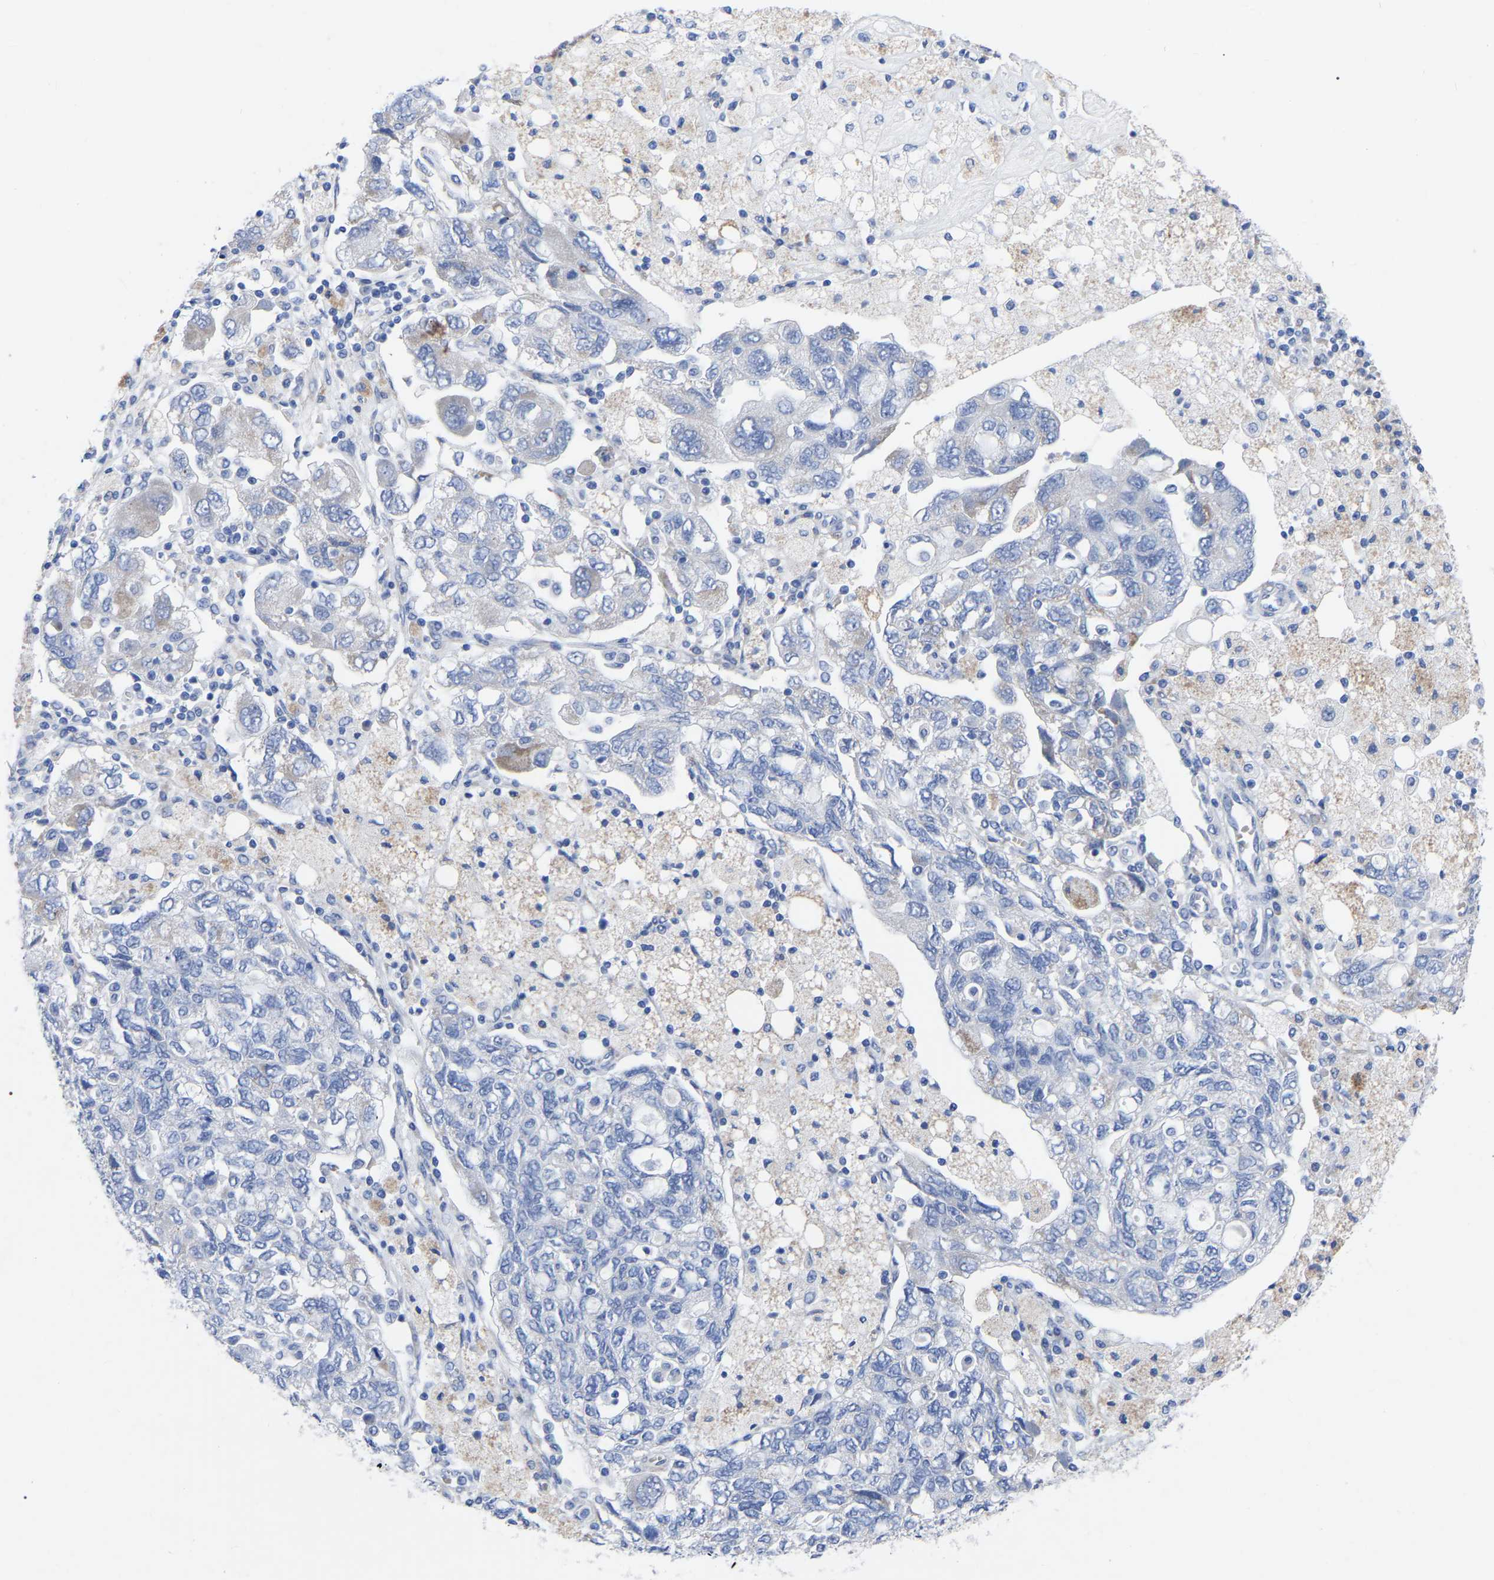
{"staining": {"intensity": "negative", "quantity": "none", "location": "none"}, "tissue": "ovarian cancer", "cell_type": "Tumor cells", "image_type": "cancer", "snomed": [{"axis": "morphology", "description": "Carcinoma, NOS"}, {"axis": "morphology", "description": "Cystadenocarcinoma, serous, NOS"}, {"axis": "topography", "description": "Ovary"}], "caption": "Tumor cells are negative for brown protein staining in ovarian cancer. The staining is performed using DAB (3,3'-diaminobenzidine) brown chromogen with nuclei counter-stained in using hematoxylin.", "gene": "GDF3", "patient": {"sex": "female", "age": 69}}